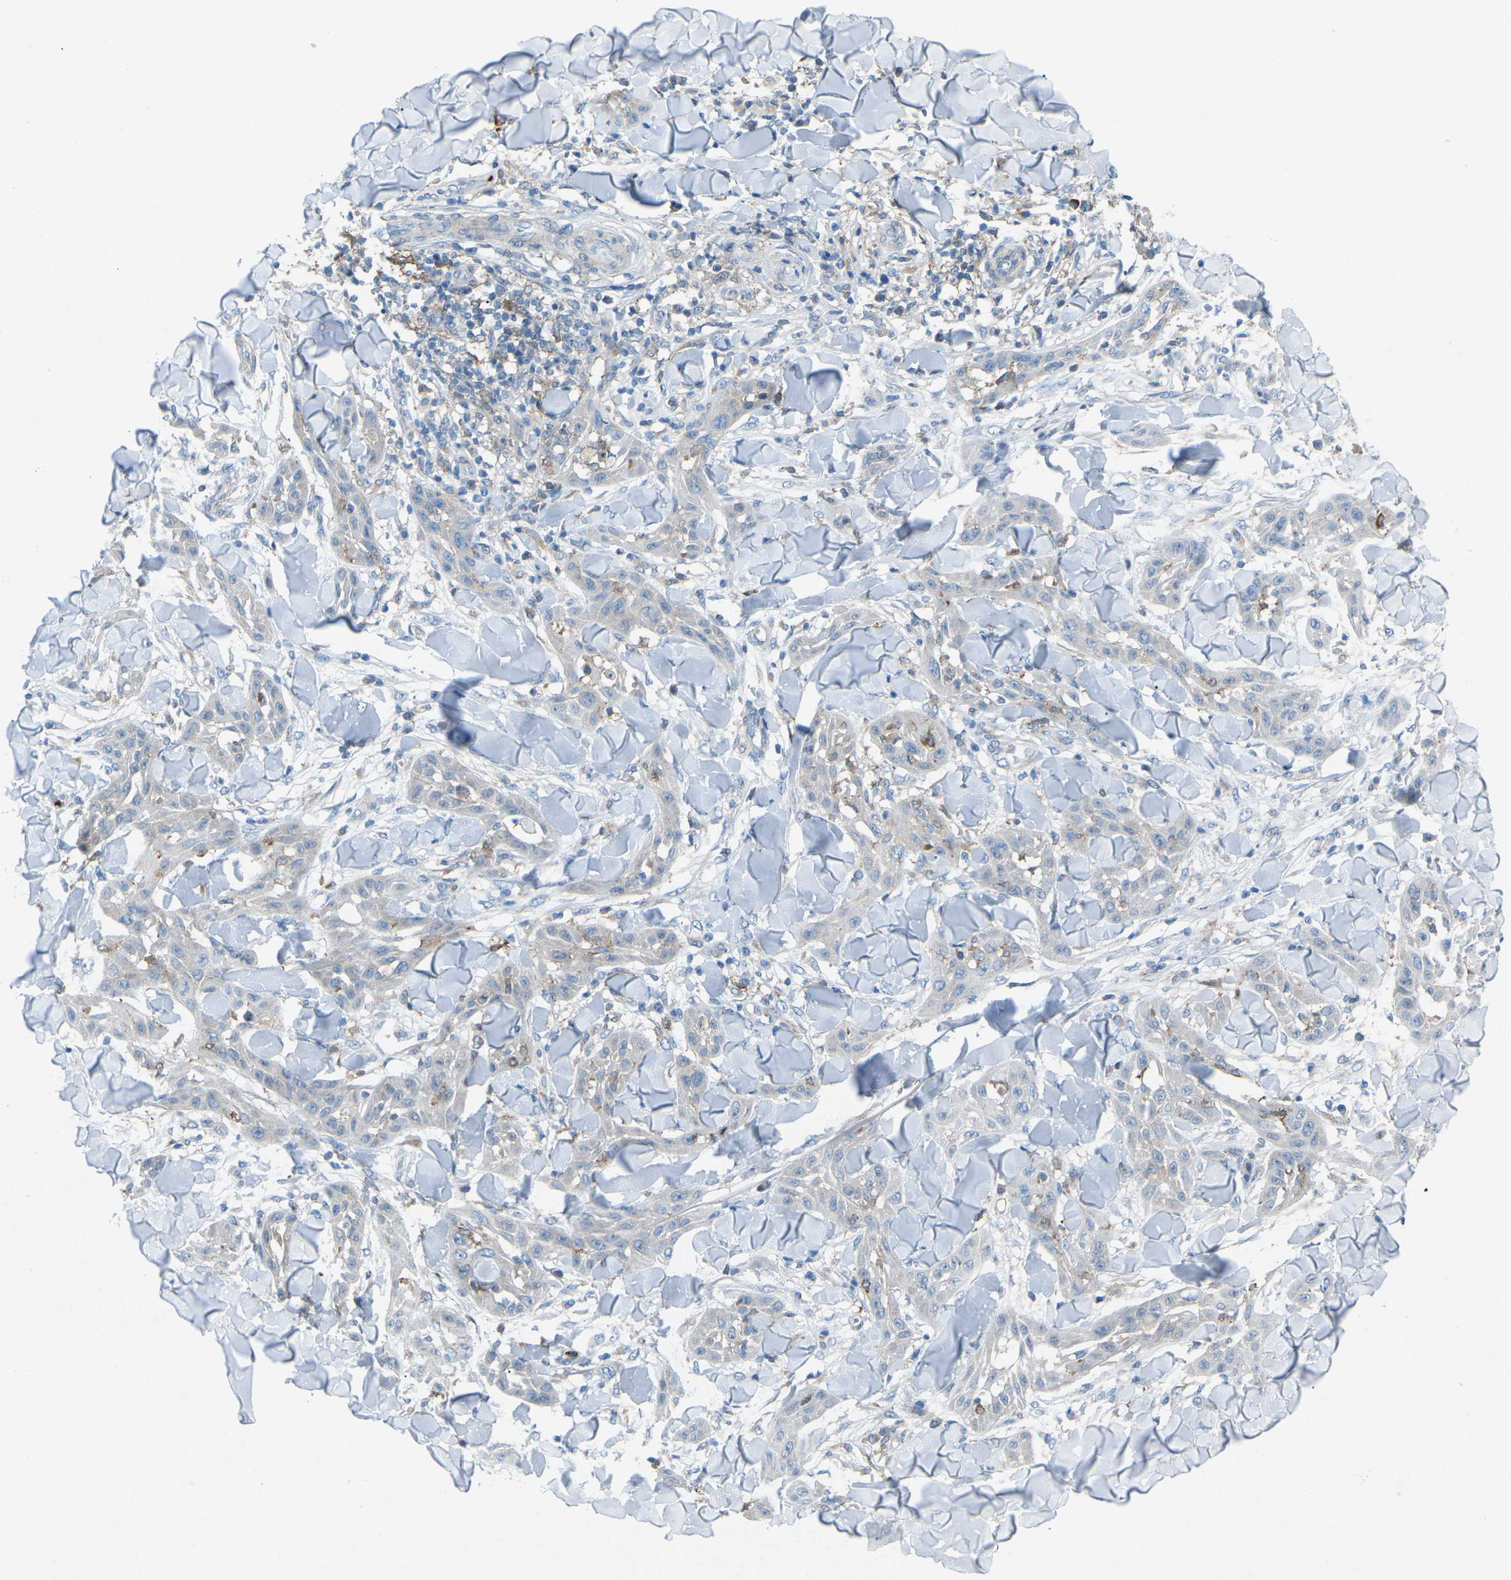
{"staining": {"intensity": "negative", "quantity": "none", "location": "none"}, "tissue": "skin cancer", "cell_type": "Tumor cells", "image_type": "cancer", "snomed": [{"axis": "morphology", "description": "Squamous cell carcinoma, NOS"}, {"axis": "topography", "description": "Skin"}], "caption": "Immunohistochemistry image of neoplastic tissue: human skin squamous cell carcinoma stained with DAB reveals no significant protein positivity in tumor cells.", "gene": "STK11", "patient": {"sex": "male", "age": 24}}